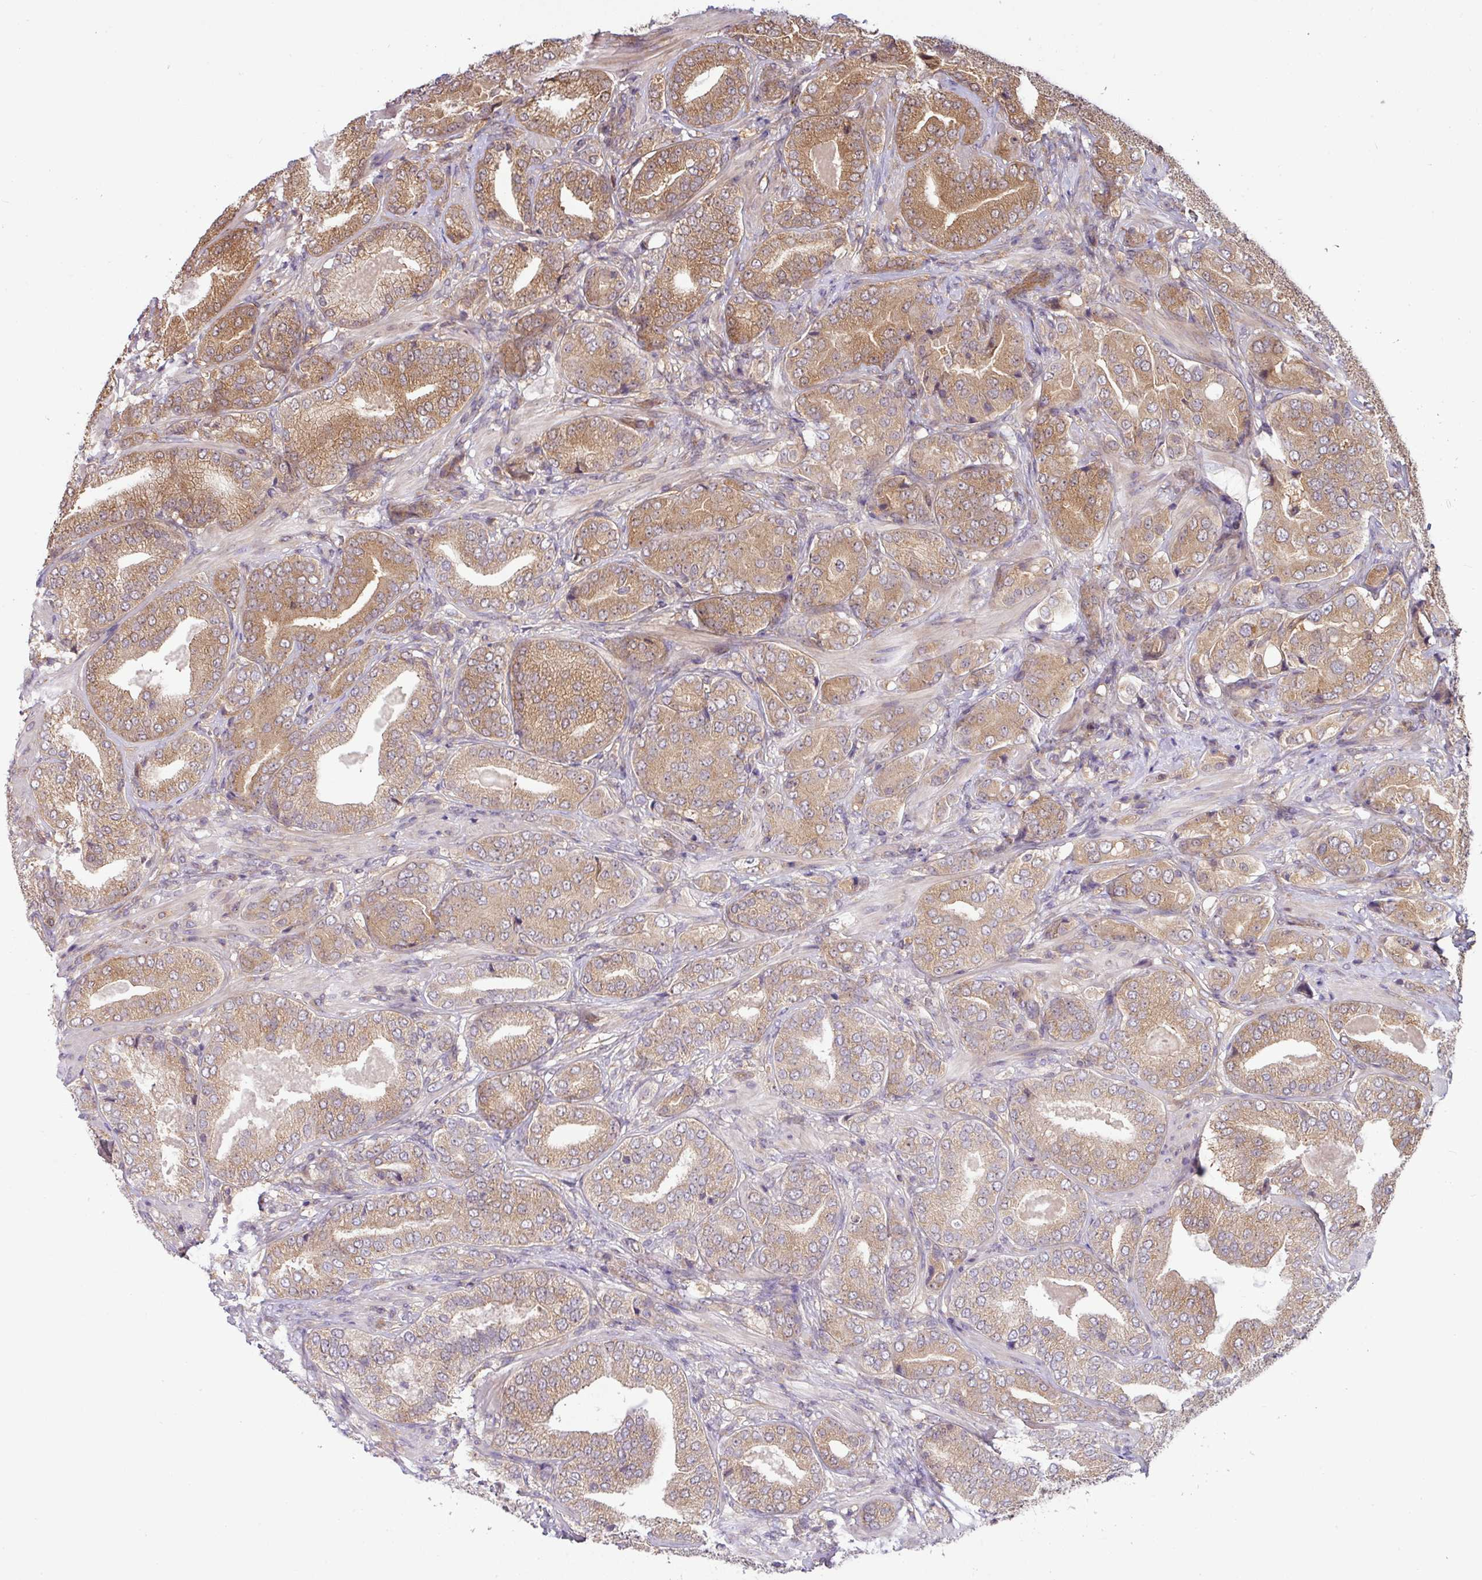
{"staining": {"intensity": "moderate", "quantity": ">75%", "location": "cytoplasmic/membranous"}, "tissue": "prostate cancer", "cell_type": "Tumor cells", "image_type": "cancer", "snomed": [{"axis": "morphology", "description": "Adenocarcinoma, High grade"}, {"axis": "topography", "description": "Prostate"}], "caption": "High-grade adenocarcinoma (prostate) stained with a brown dye shows moderate cytoplasmic/membranous positive positivity in approximately >75% of tumor cells.", "gene": "SHB", "patient": {"sex": "male", "age": 63}}